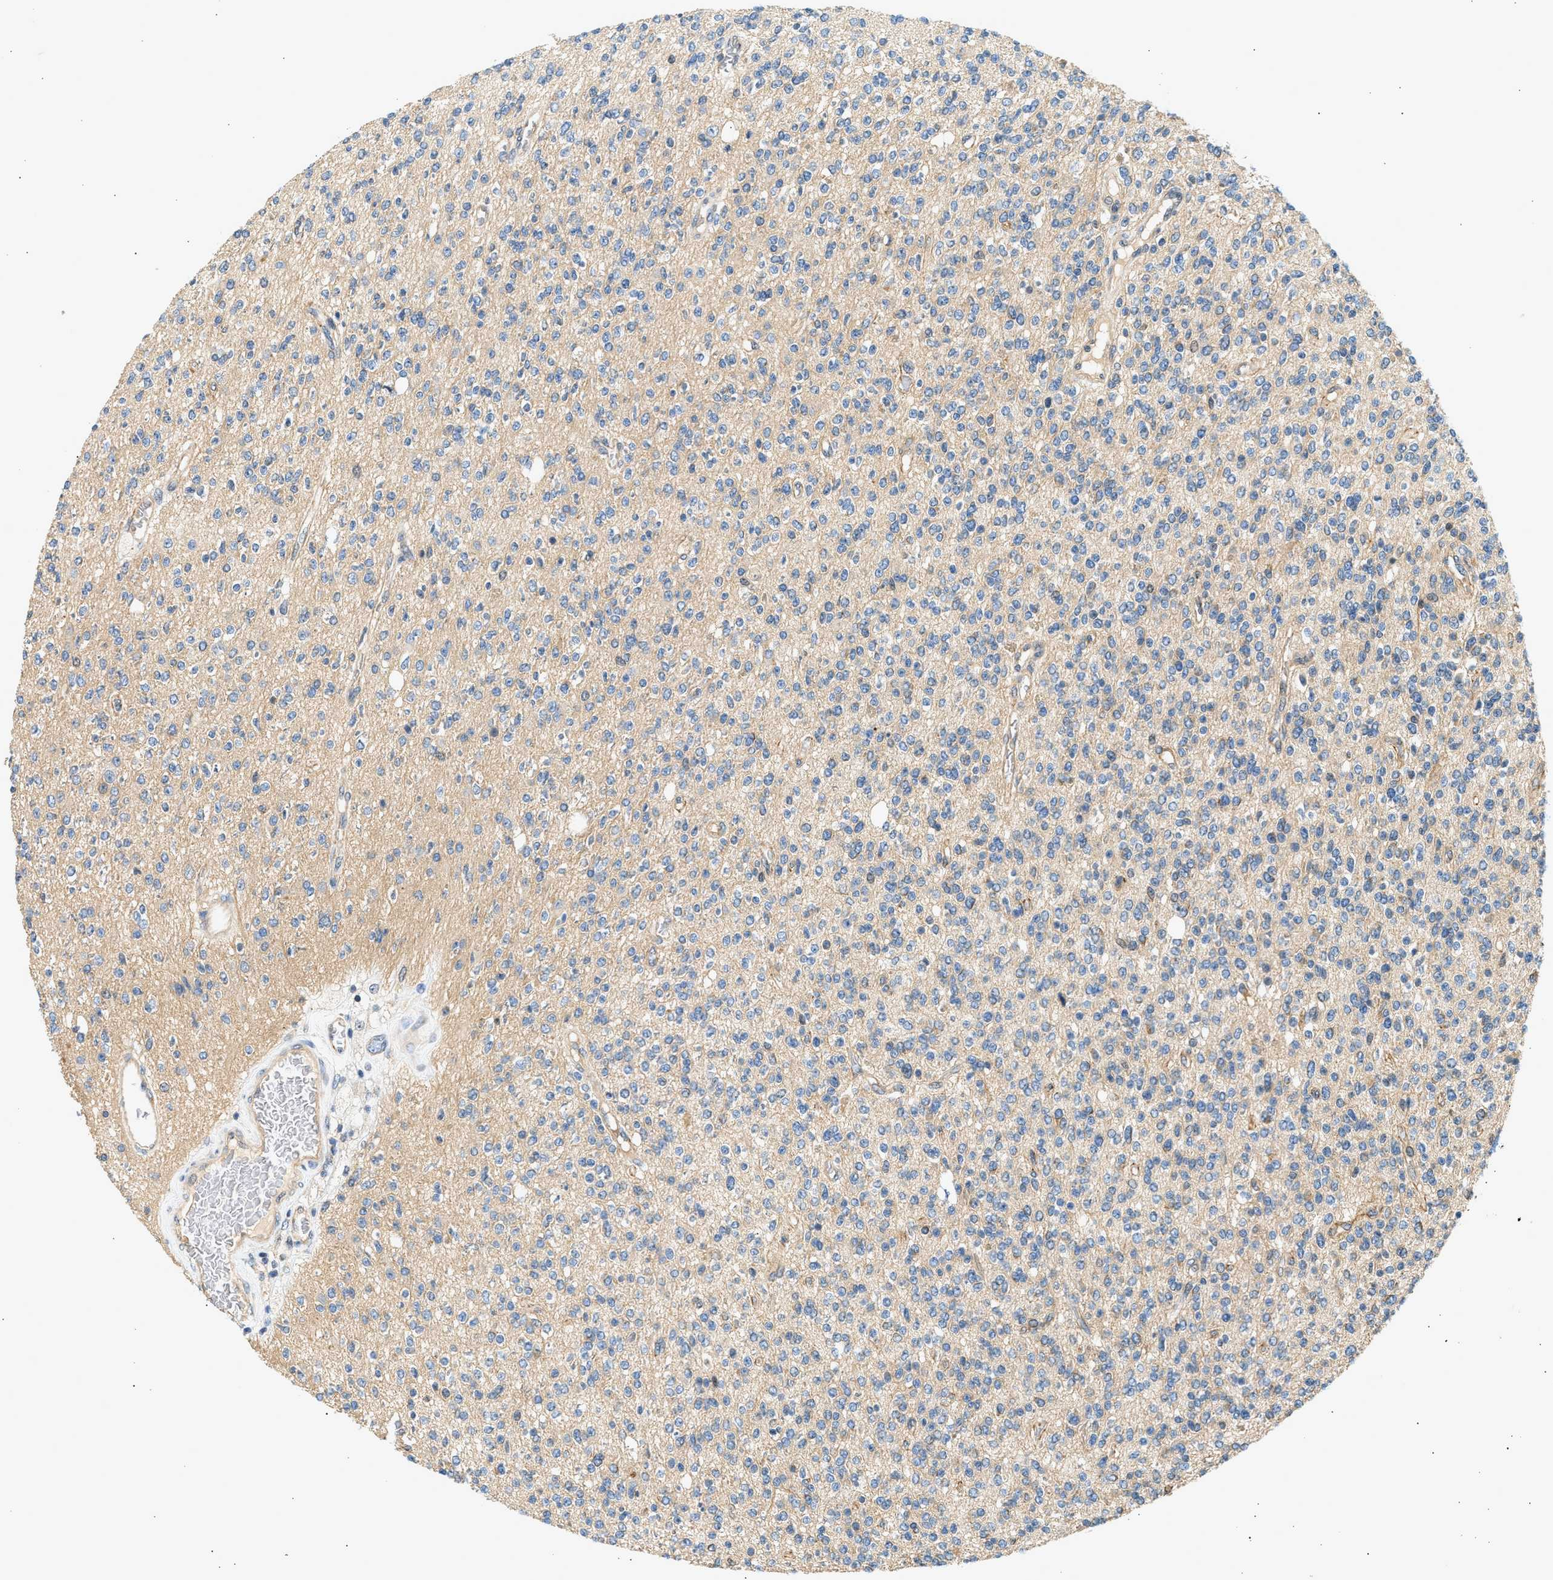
{"staining": {"intensity": "negative", "quantity": "none", "location": "none"}, "tissue": "glioma", "cell_type": "Tumor cells", "image_type": "cancer", "snomed": [{"axis": "morphology", "description": "Glioma, malignant, High grade"}, {"axis": "topography", "description": "Brain"}], "caption": "Tumor cells are negative for protein expression in human malignant glioma (high-grade).", "gene": "WDR31", "patient": {"sex": "male", "age": 34}}